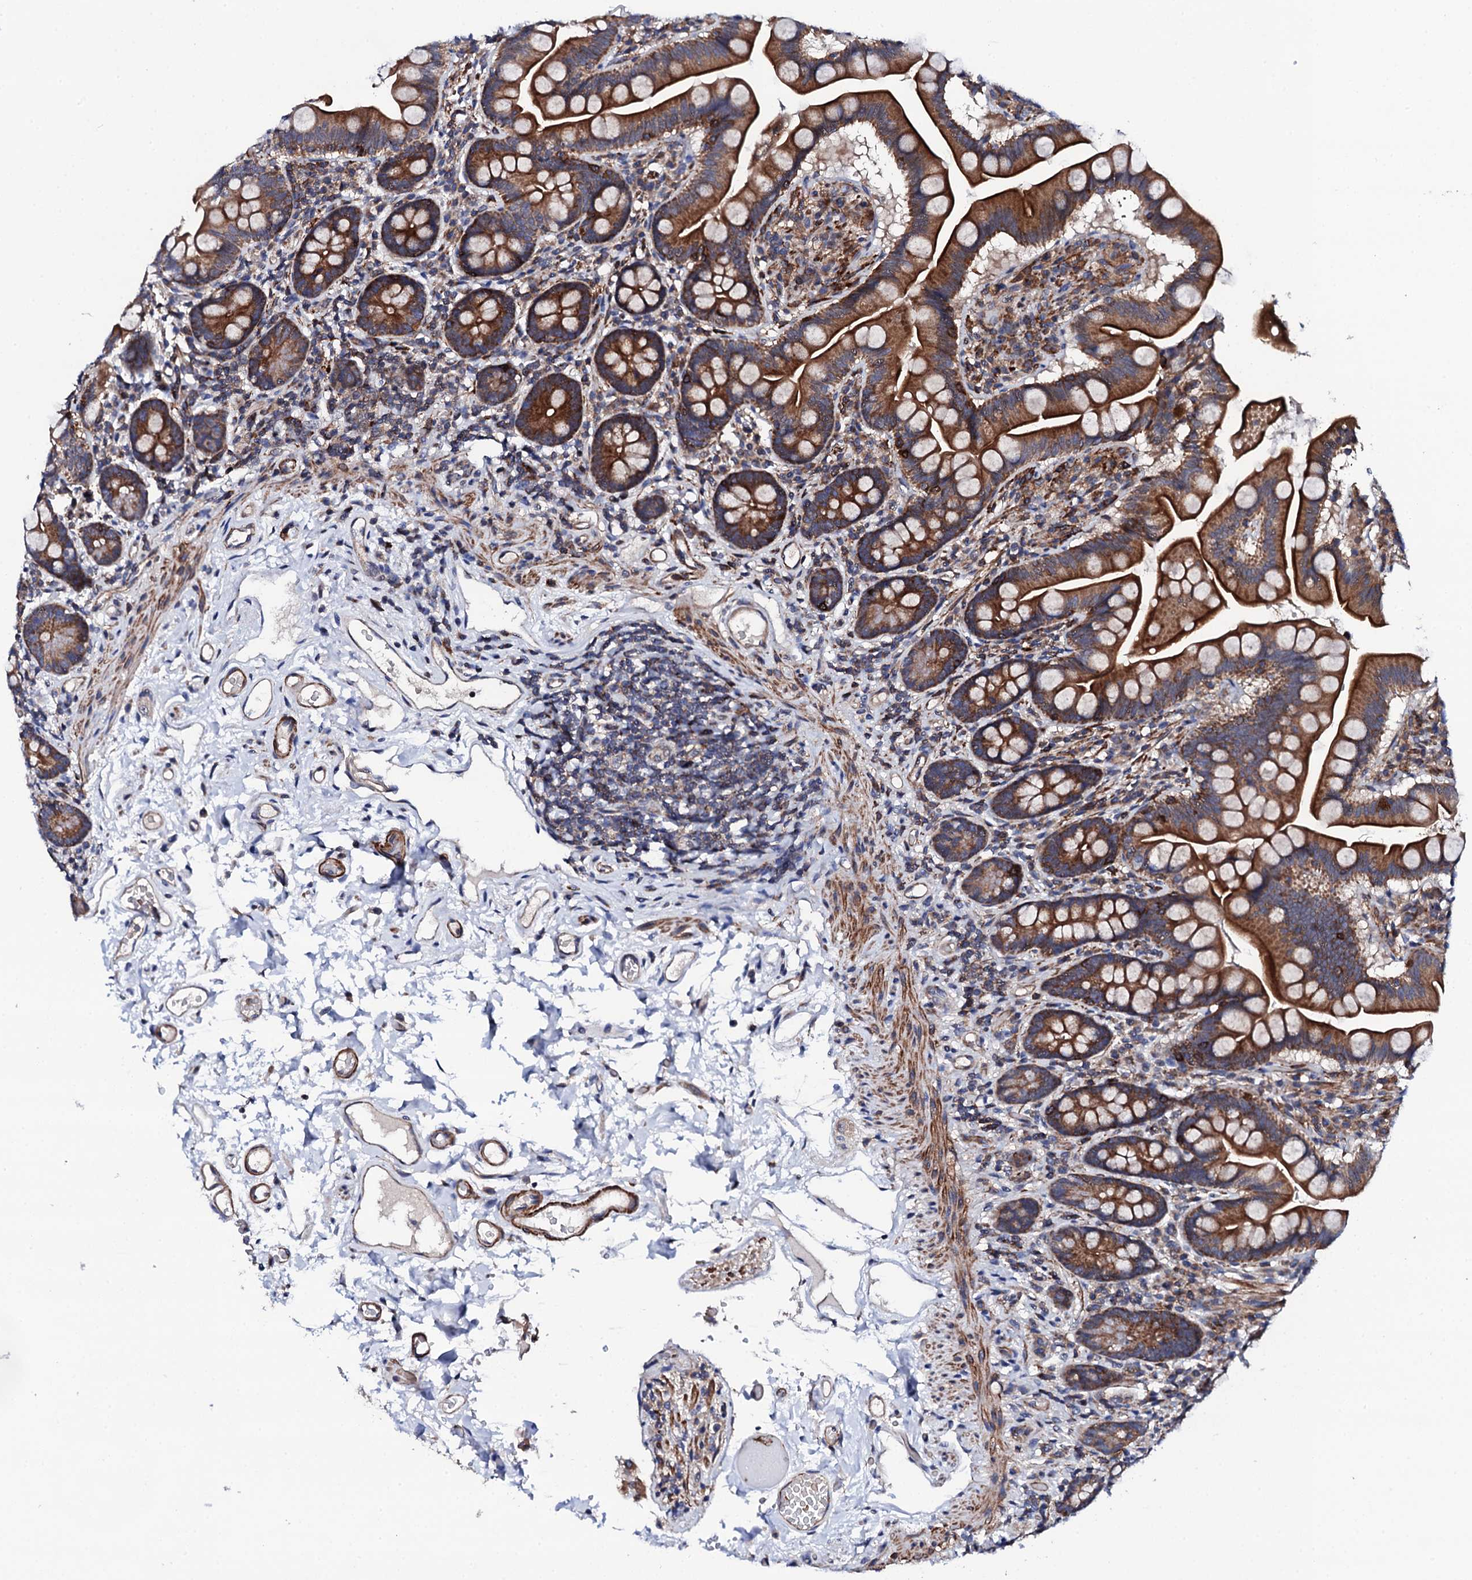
{"staining": {"intensity": "strong", "quantity": ">75%", "location": "cytoplasmic/membranous"}, "tissue": "small intestine", "cell_type": "Glandular cells", "image_type": "normal", "snomed": [{"axis": "morphology", "description": "Normal tissue, NOS"}, {"axis": "topography", "description": "Small intestine"}], "caption": "About >75% of glandular cells in unremarkable small intestine exhibit strong cytoplasmic/membranous protein staining as visualized by brown immunohistochemical staining.", "gene": "COG4", "patient": {"sex": "female", "age": 64}}